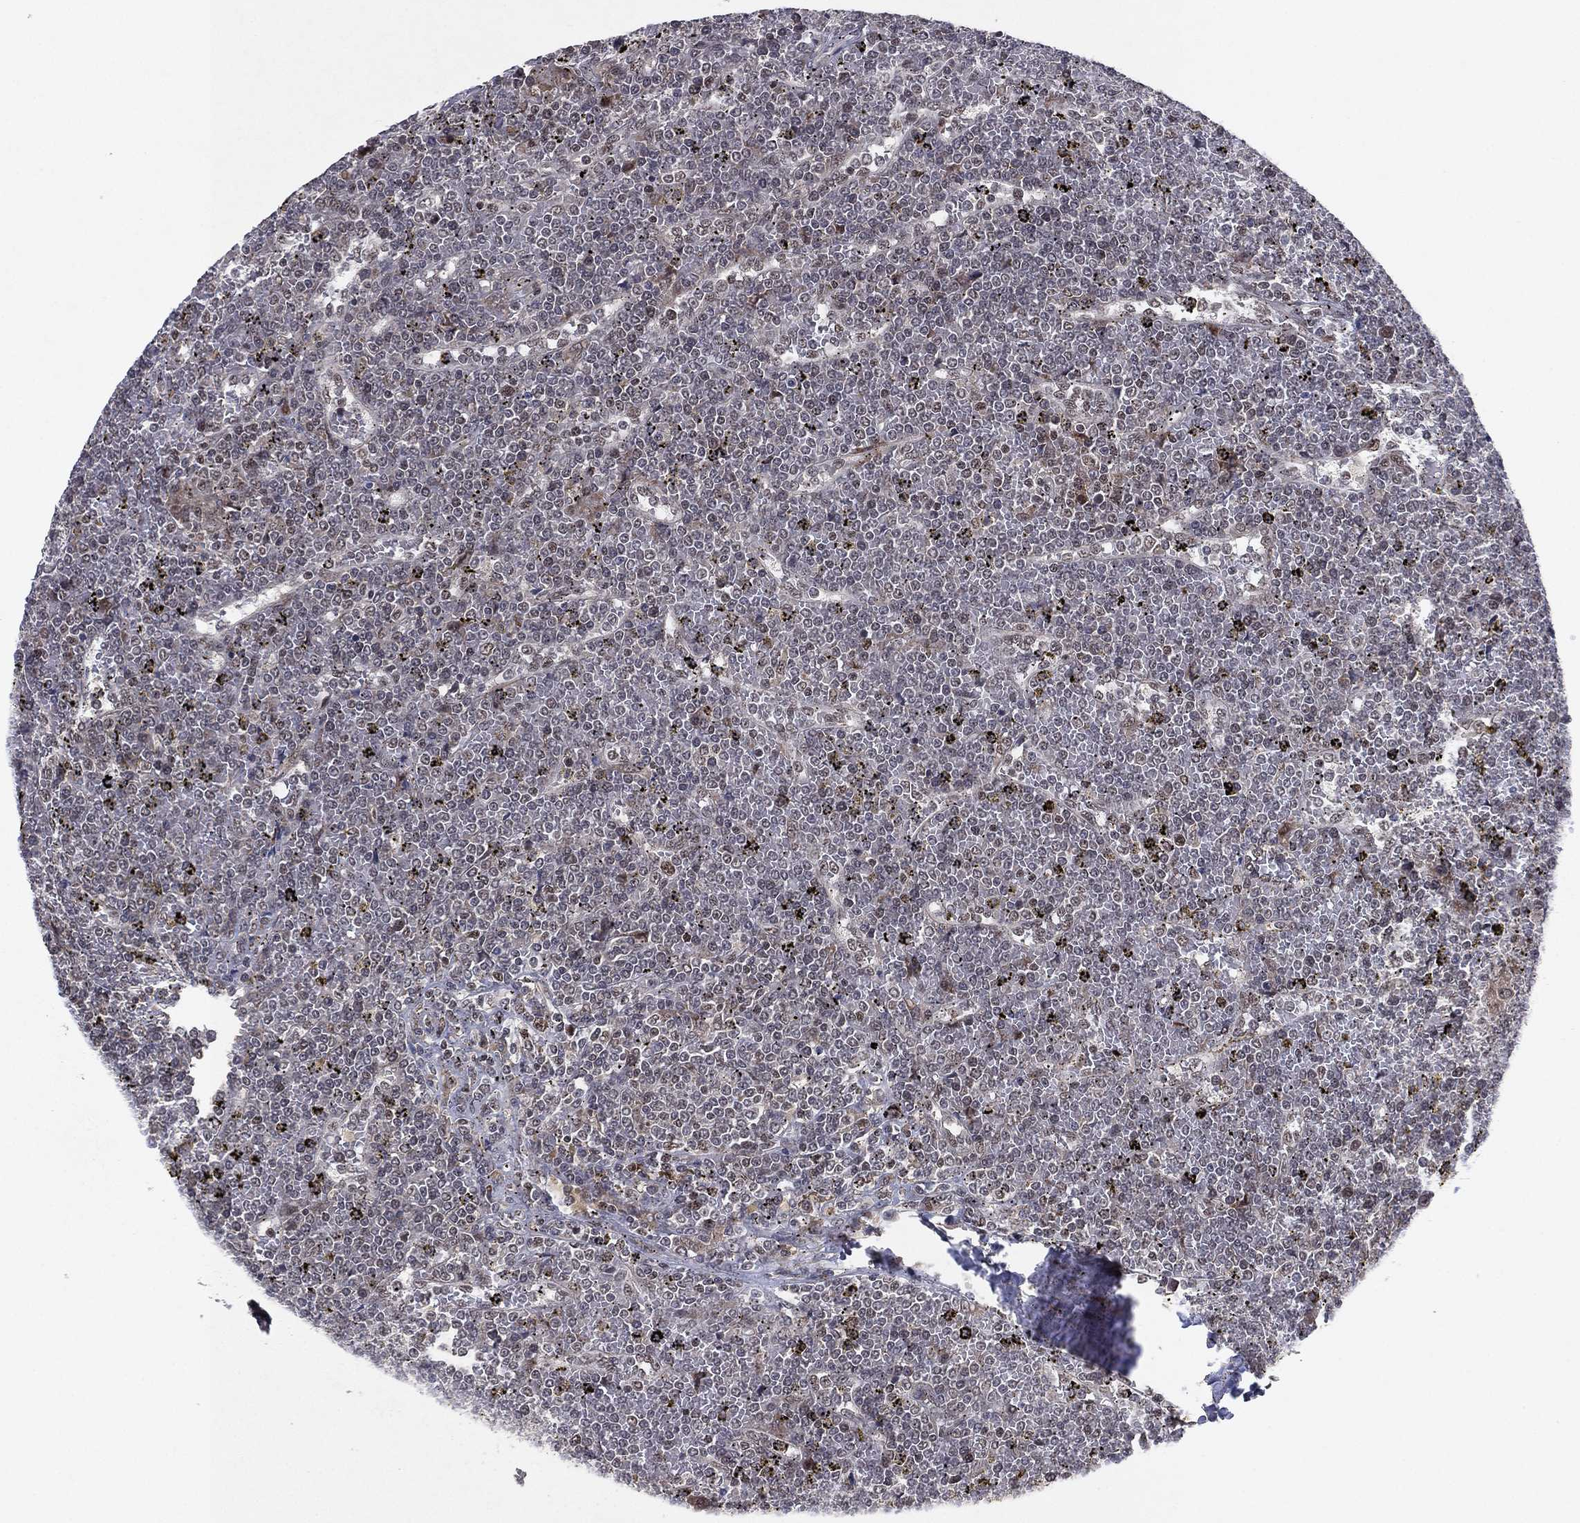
{"staining": {"intensity": "negative", "quantity": "none", "location": "none"}, "tissue": "lymphoma", "cell_type": "Tumor cells", "image_type": "cancer", "snomed": [{"axis": "morphology", "description": "Malignant lymphoma, non-Hodgkin's type, Low grade"}, {"axis": "topography", "description": "Spleen"}], "caption": "DAB (3,3'-diaminobenzidine) immunohistochemical staining of human lymphoma exhibits no significant positivity in tumor cells.", "gene": "DGCR8", "patient": {"sex": "female", "age": 19}}